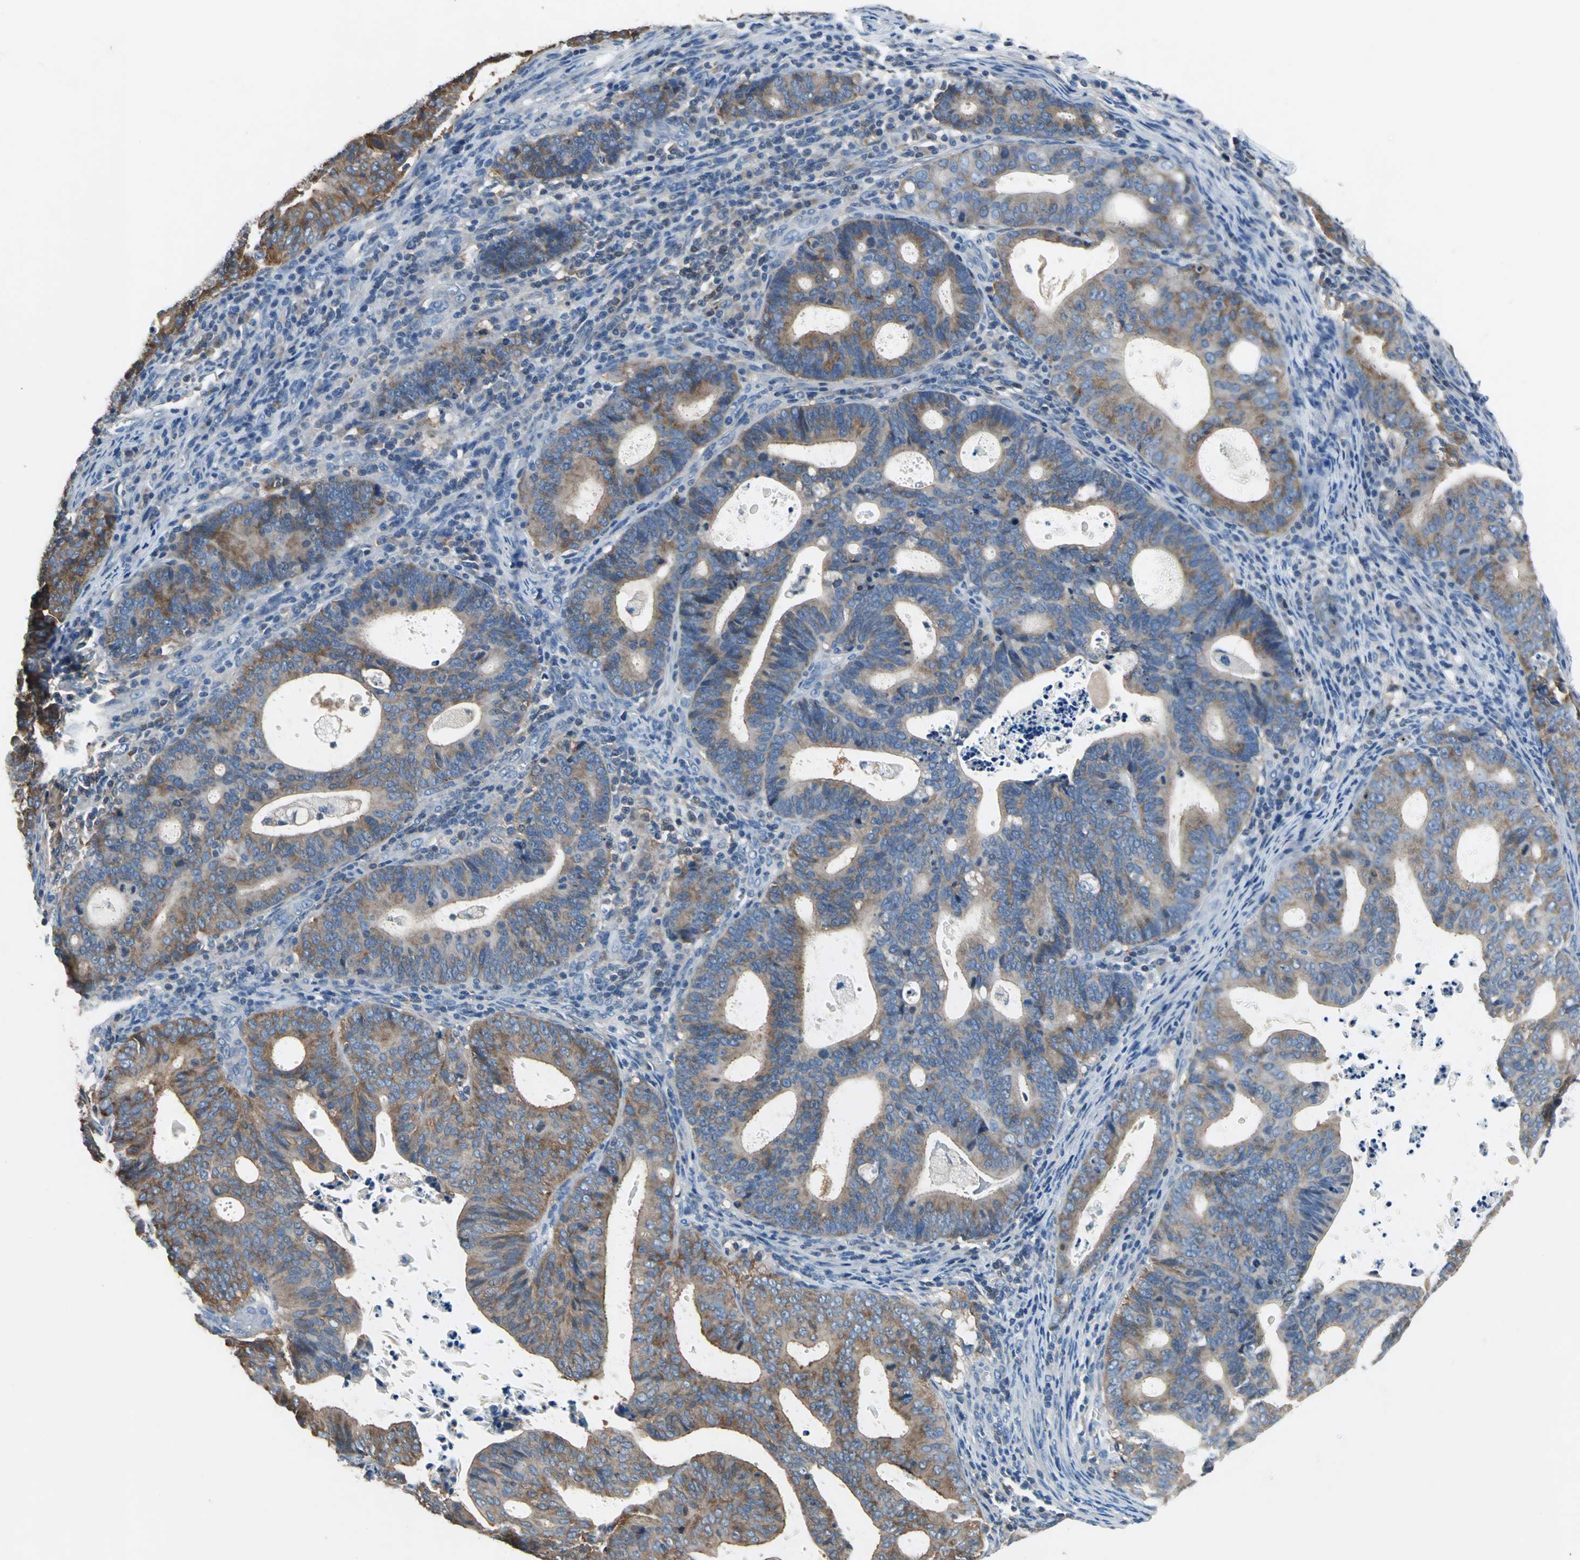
{"staining": {"intensity": "moderate", "quantity": ">75%", "location": "cytoplasmic/membranous"}, "tissue": "endometrial cancer", "cell_type": "Tumor cells", "image_type": "cancer", "snomed": [{"axis": "morphology", "description": "Adenocarcinoma, NOS"}, {"axis": "topography", "description": "Uterus"}], "caption": "The immunohistochemical stain highlights moderate cytoplasmic/membranous expression in tumor cells of endometrial adenocarcinoma tissue.", "gene": "PRKCA", "patient": {"sex": "female", "age": 83}}